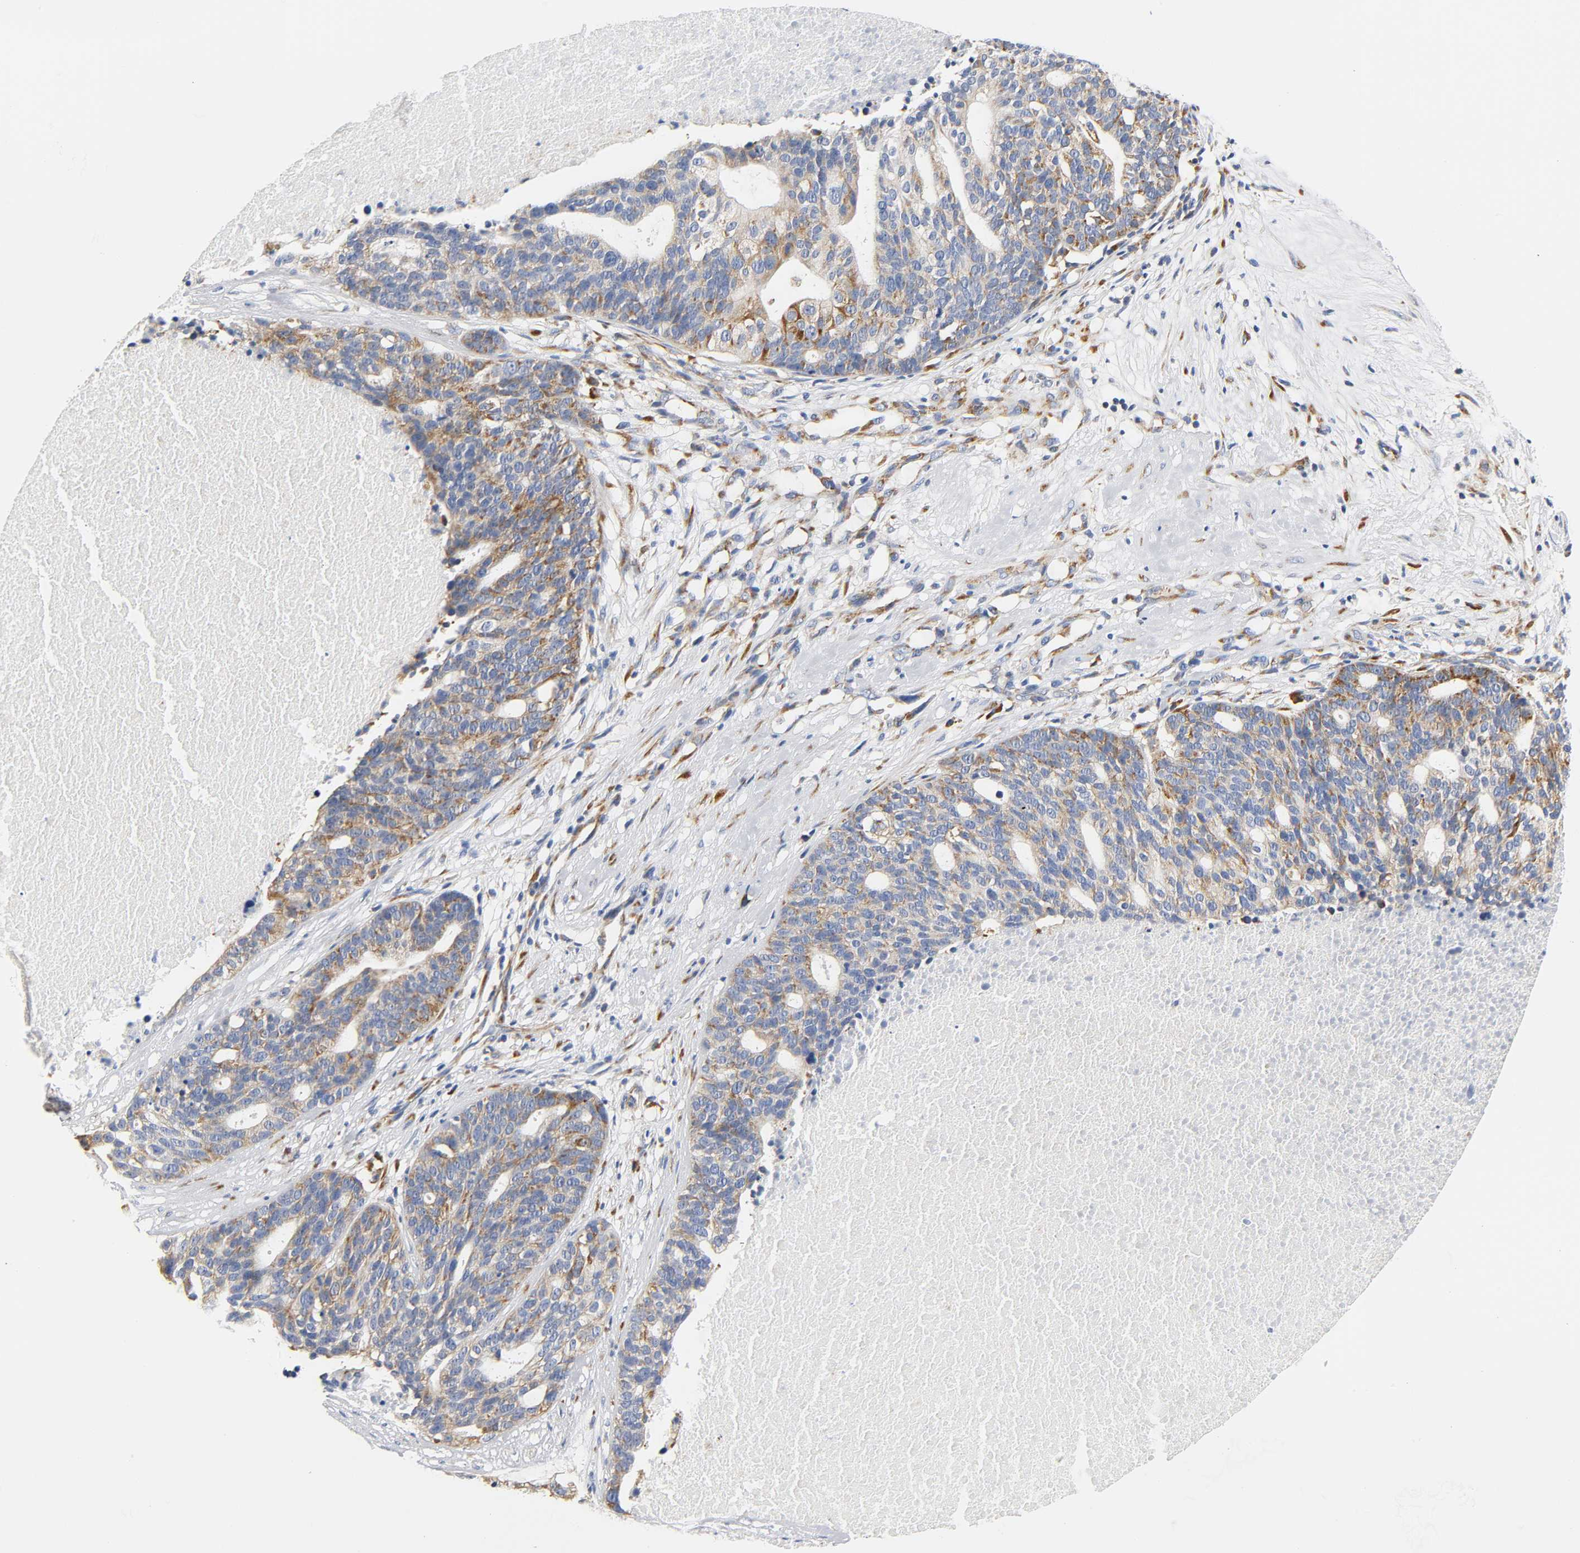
{"staining": {"intensity": "moderate", "quantity": ">75%", "location": "cytoplasmic/membranous"}, "tissue": "ovarian cancer", "cell_type": "Tumor cells", "image_type": "cancer", "snomed": [{"axis": "morphology", "description": "Cystadenocarcinoma, serous, NOS"}, {"axis": "topography", "description": "Ovary"}], "caption": "An immunohistochemistry (IHC) micrograph of tumor tissue is shown. Protein staining in brown labels moderate cytoplasmic/membranous positivity in serous cystadenocarcinoma (ovarian) within tumor cells.", "gene": "REL", "patient": {"sex": "female", "age": 59}}